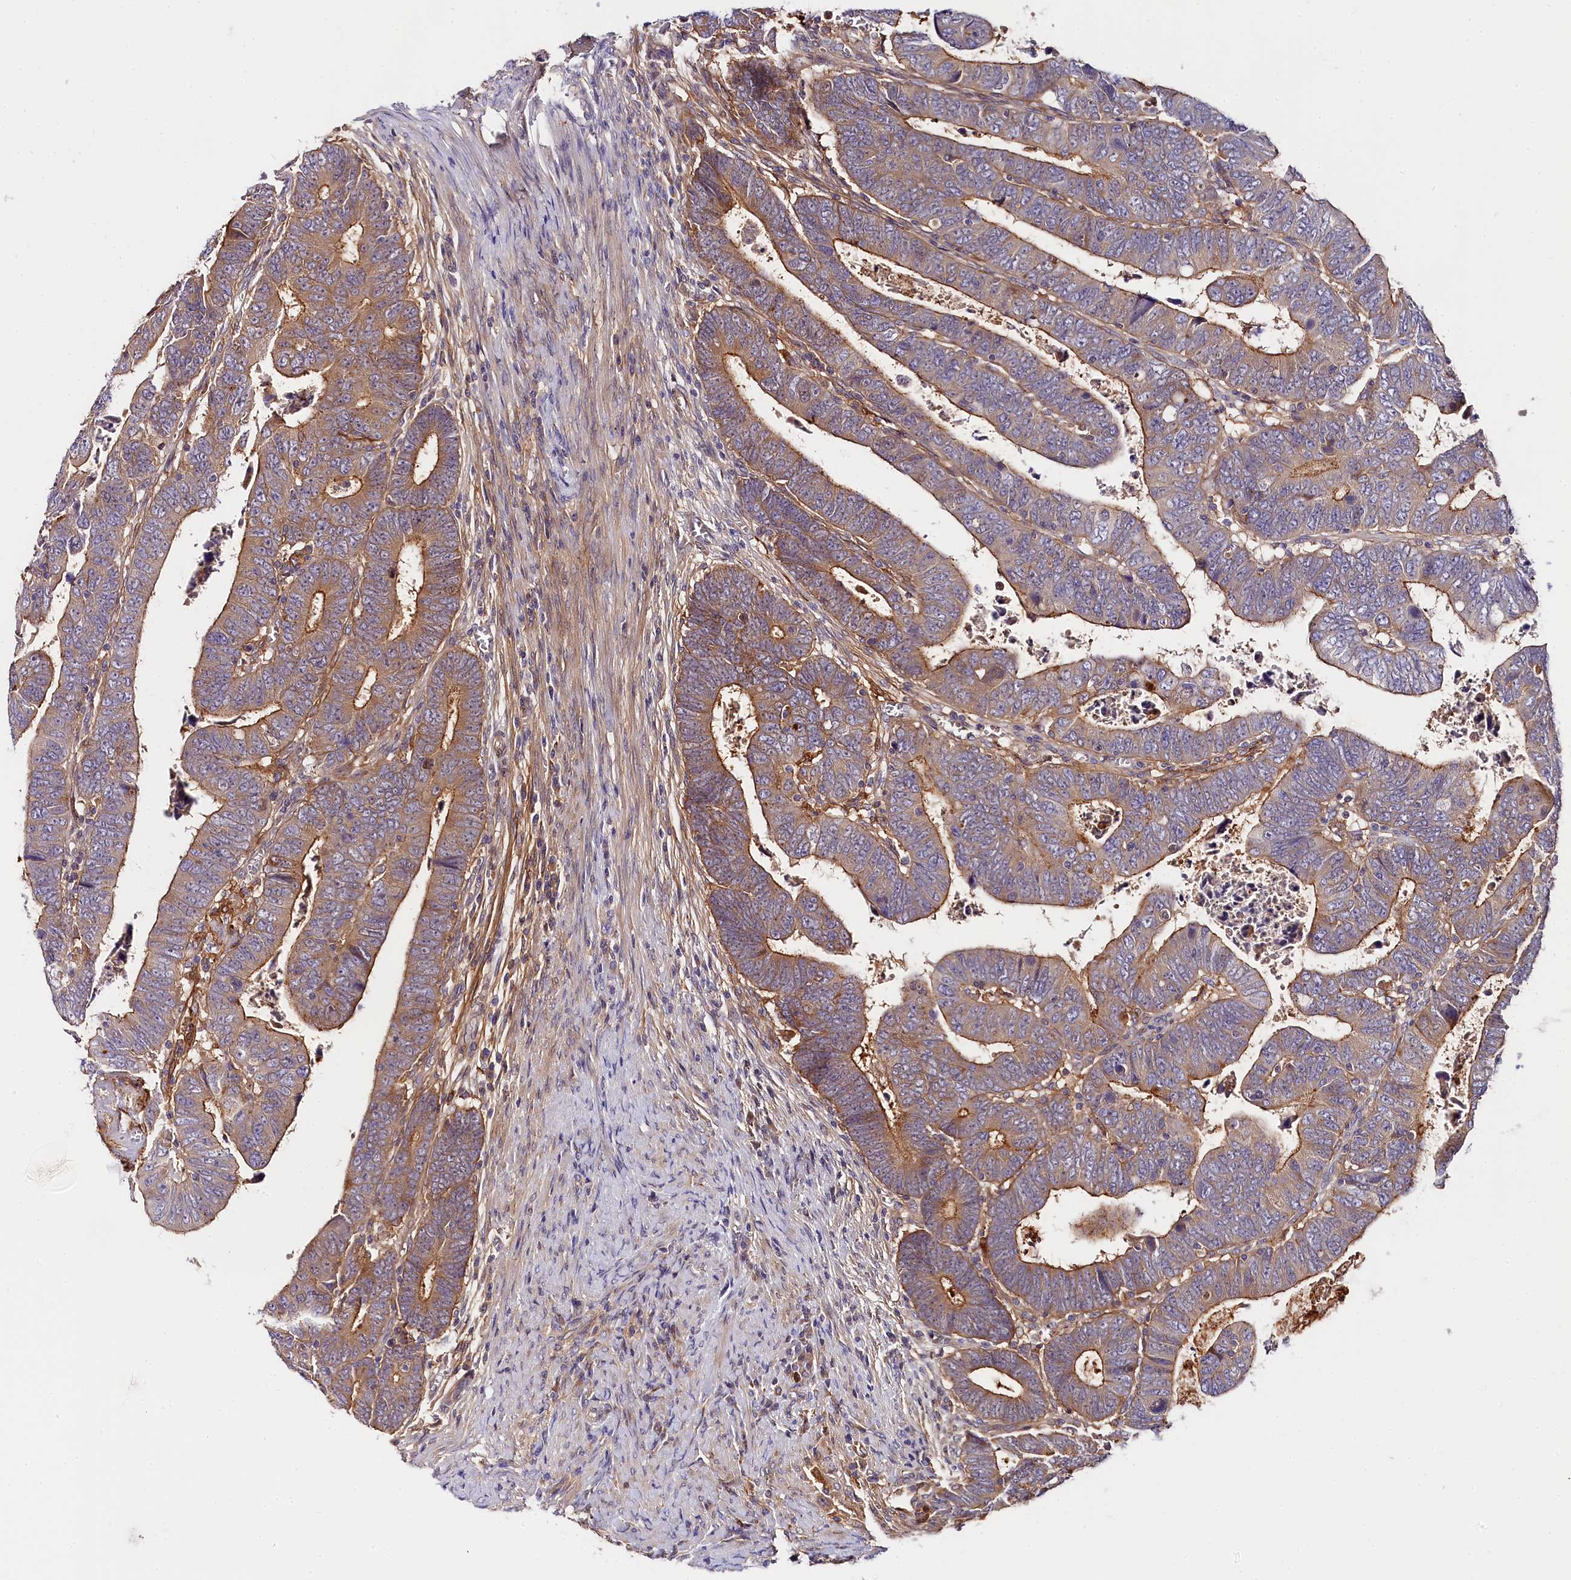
{"staining": {"intensity": "moderate", "quantity": "25%-75%", "location": "cytoplasmic/membranous"}, "tissue": "colorectal cancer", "cell_type": "Tumor cells", "image_type": "cancer", "snomed": [{"axis": "morphology", "description": "Normal tissue, NOS"}, {"axis": "morphology", "description": "Adenocarcinoma, NOS"}, {"axis": "topography", "description": "Rectum"}], "caption": "The photomicrograph reveals immunohistochemical staining of colorectal cancer. There is moderate cytoplasmic/membranous staining is present in approximately 25%-75% of tumor cells.", "gene": "KATNB1", "patient": {"sex": "female", "age": 65}}